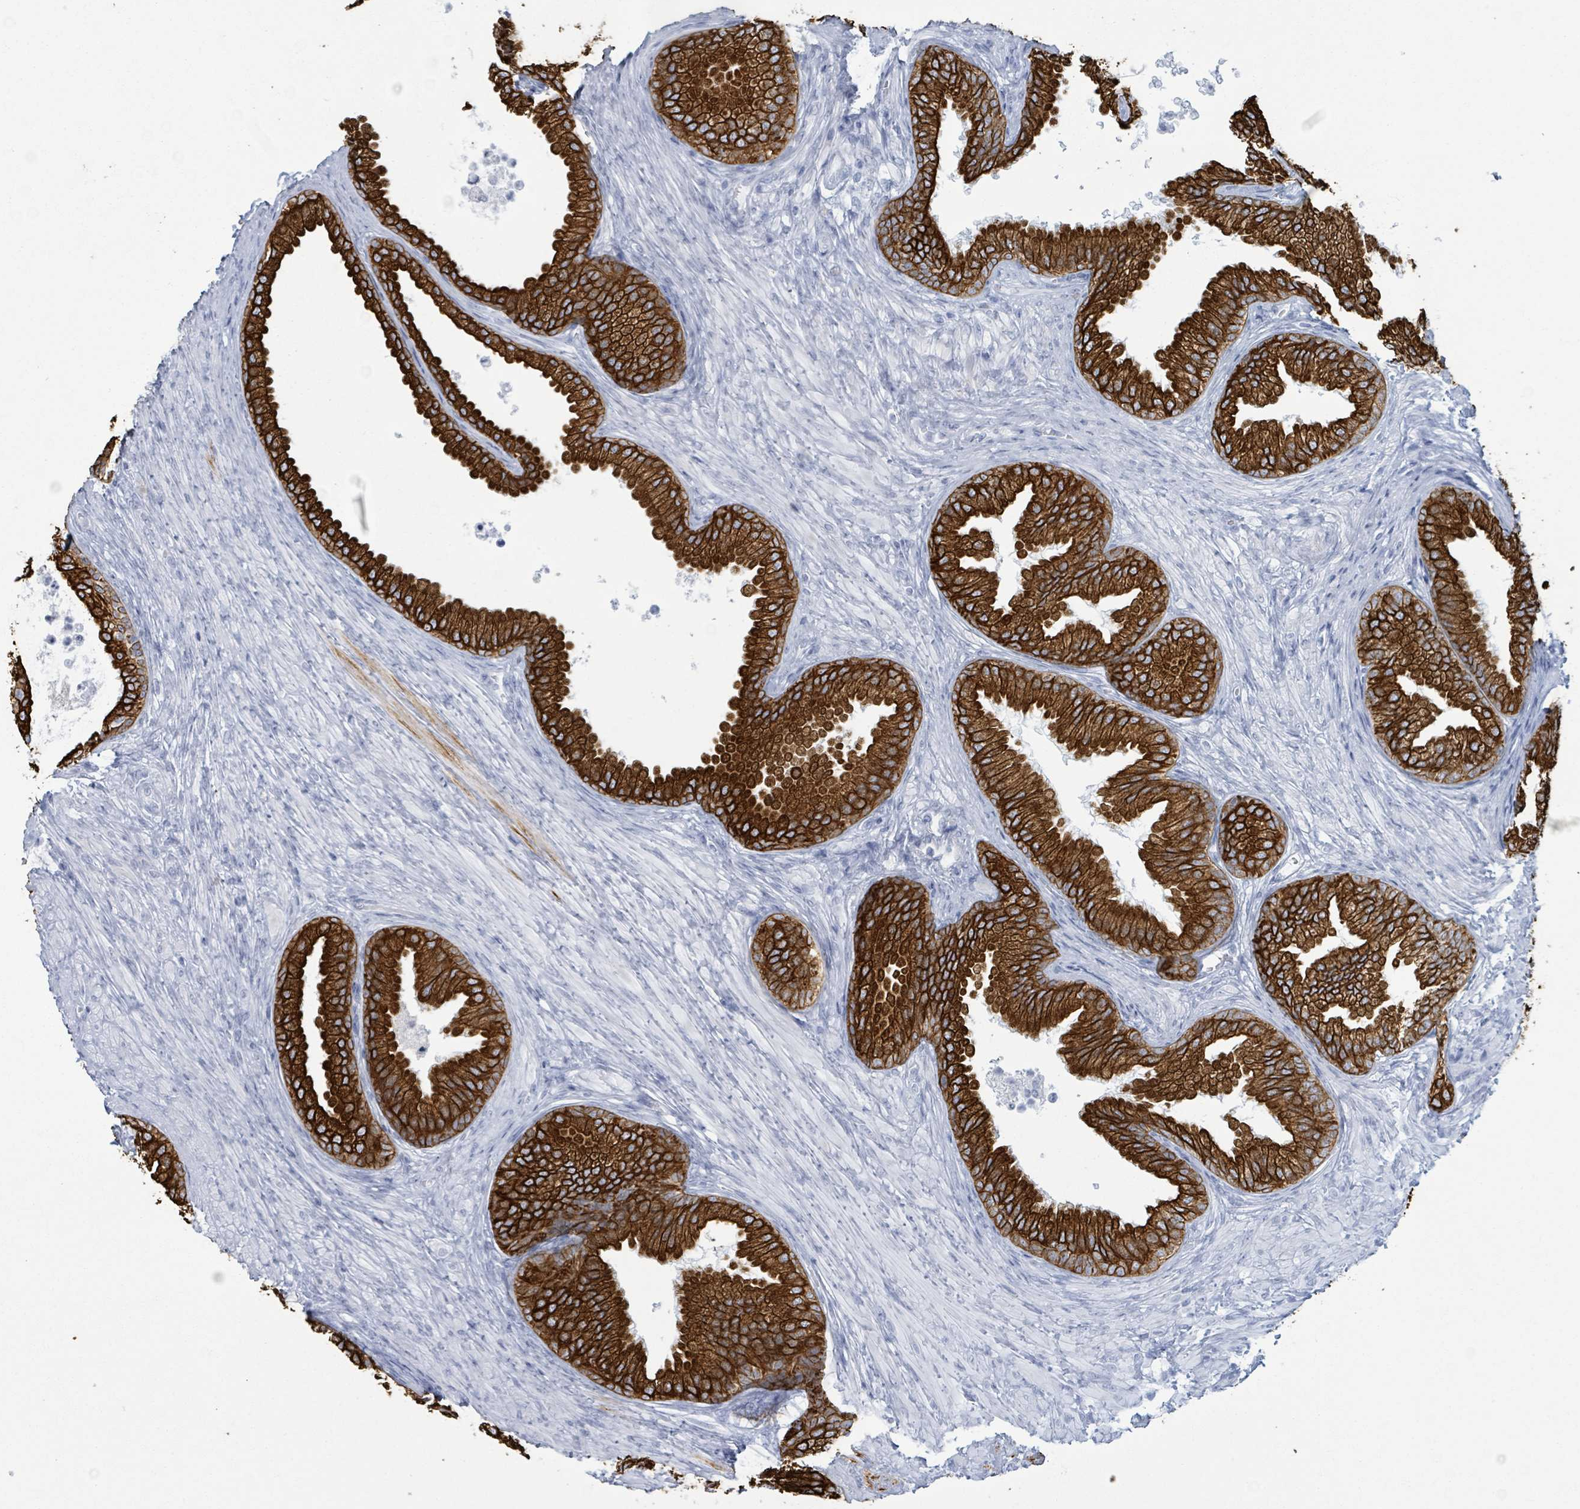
{"staining": {"intensity": "strong", "quantity": ">75%", "location": "cytoplasmic/membranous"}, "tissue": "prostate", "cell_type": "Glandular cells", "image_type": "normal", "snomed": [{"axis": "morphology", "description": "Normal tissue, NOS"}, {"axis": "topography", "description": "Prostate"}], "caption": "DAB (3,3'-diaminobenzidine) immunohistochemical staining of benign human prostate demonstrates strong cytoplasmic/membranous protein positivity in about >75% of glandular cells.", "gene": "KRT8", "patient": {"sex": "male", "age": 76}}